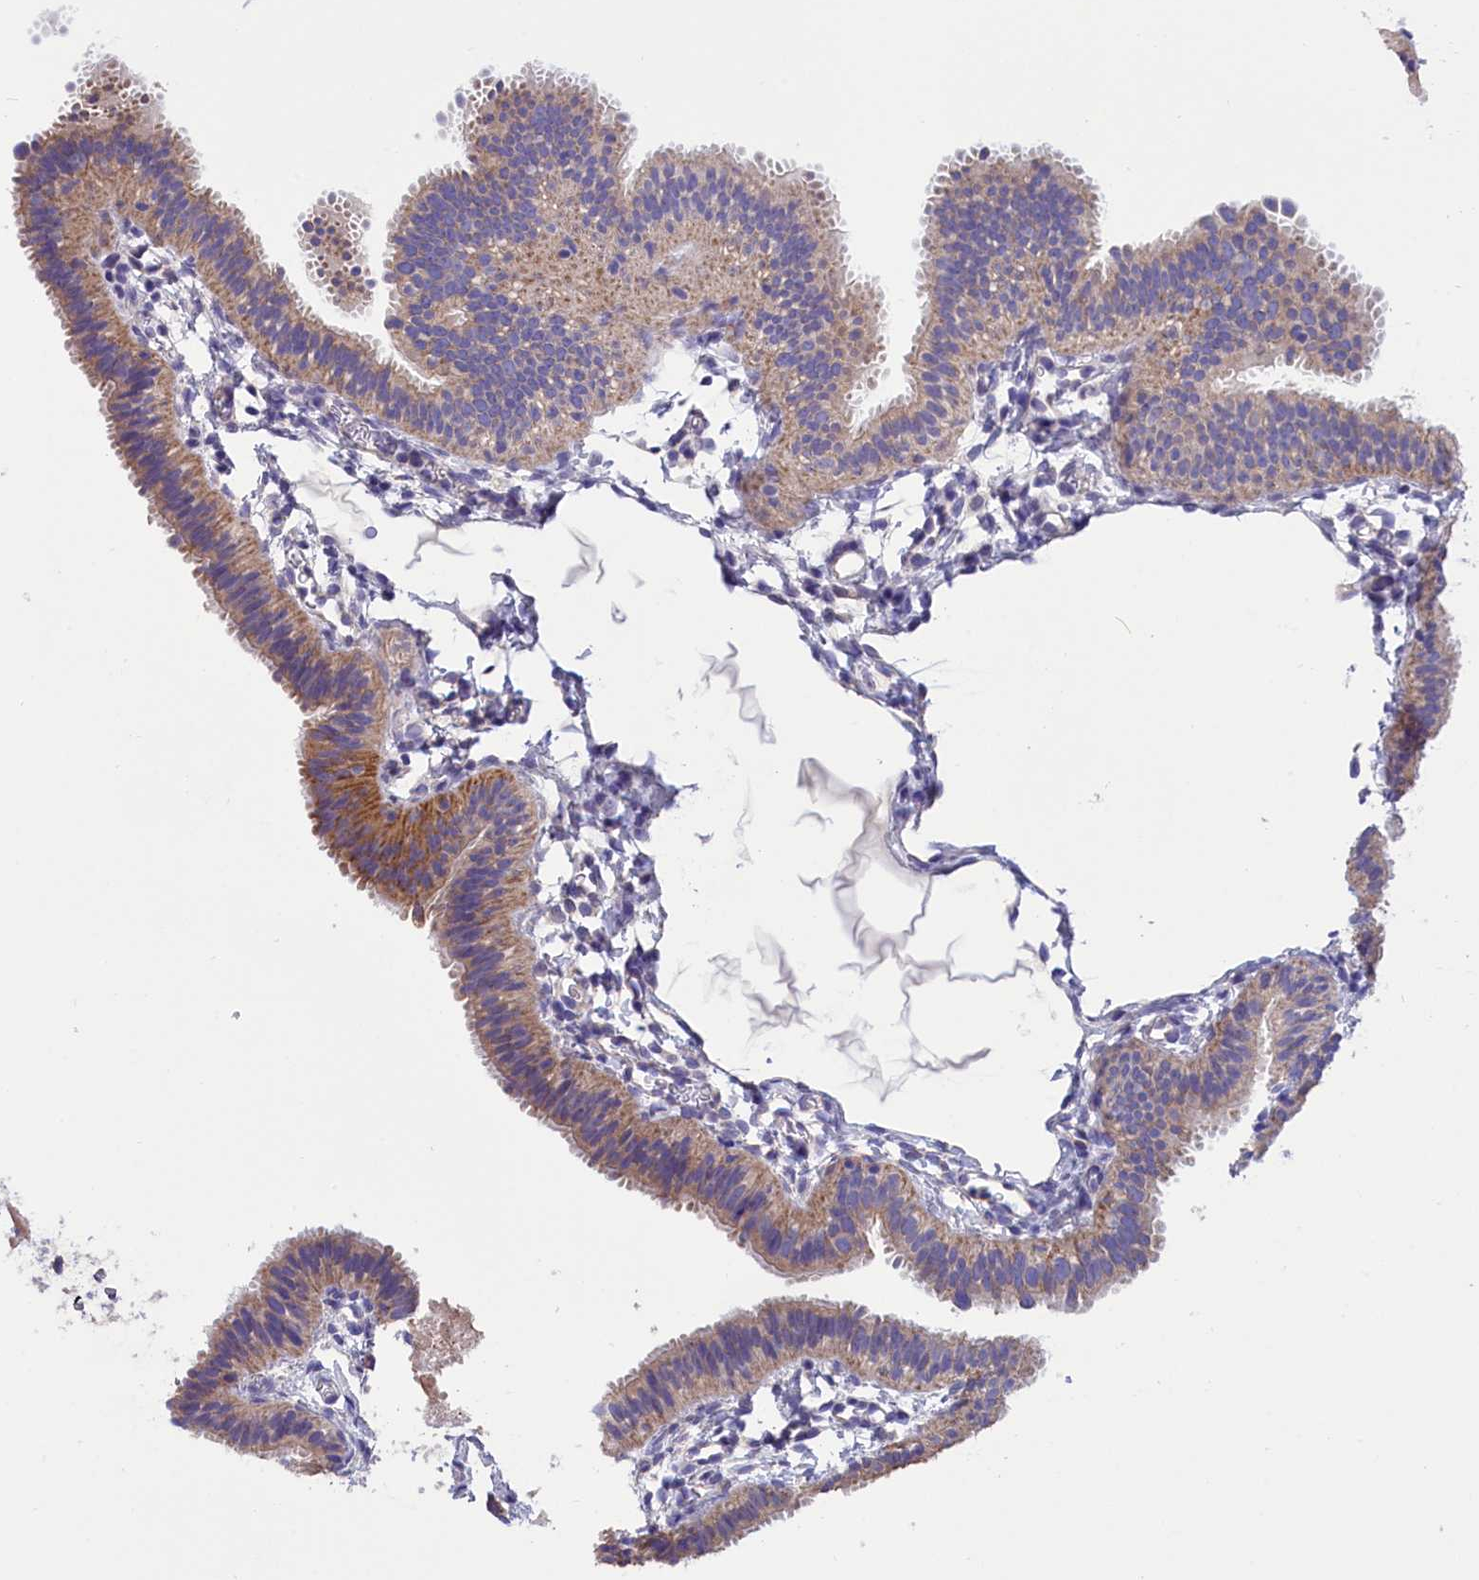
{"staining": {"intensity": "moderate", "quantity": "25%-75%", "location": "cytoplasmic/membranous"}, "tissue": "fallopian tube", "cell_type": "Glandular cells", "image_type": "normal", "snomed": [{"axis": "morphology", "description": "Normal tissue, NOS"}, {"axis": "topography", "description": "Fallopian tube"}], "caption": "About 25%-75% of glandular cells in normal fallopian tube exhibit moderate cytoplasmic/membranous protein staining as visualized by brown immunohistochemical staining.", "gene": "CYP2U1", "patient": {"sex": "female", "age": 35}}